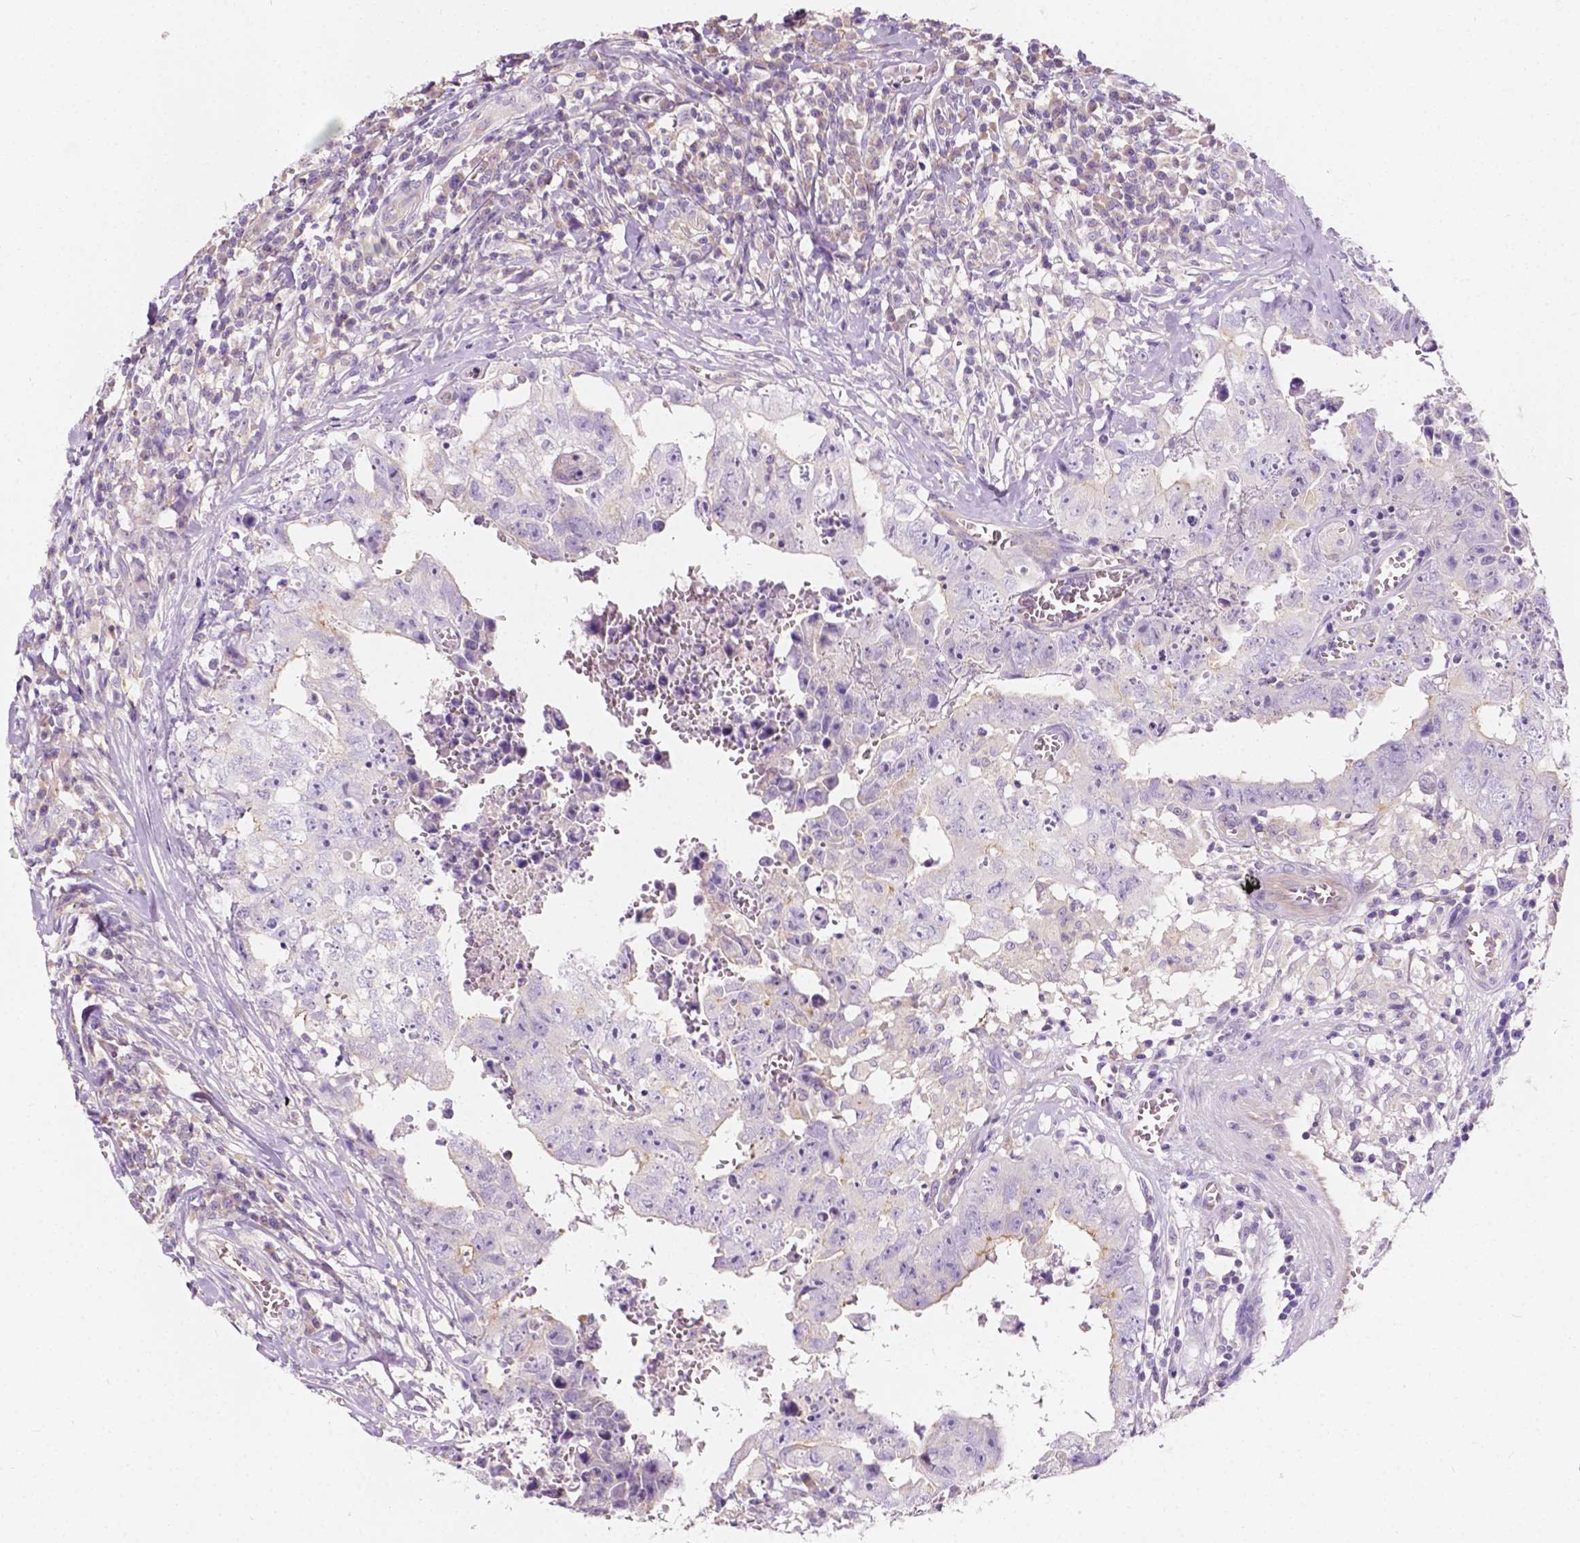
{"staining": {"intensity": "negative", "quantity": "none", "location": "none"}, "tissue": "testis cancer", "cell_type": "Tumor cells", "image_type": "cancer", "snomed": [{"axis": "morphology", "description": "Carcinoma, Embryonal, NOS"}, {"axis": "topography", "description": "Testis"}], "caption": "Tumor cells show no significant staining in embryonal carcinoma (testis).", "gene": "SIRT2", "patient": {"sex": "male", "age": 36}}